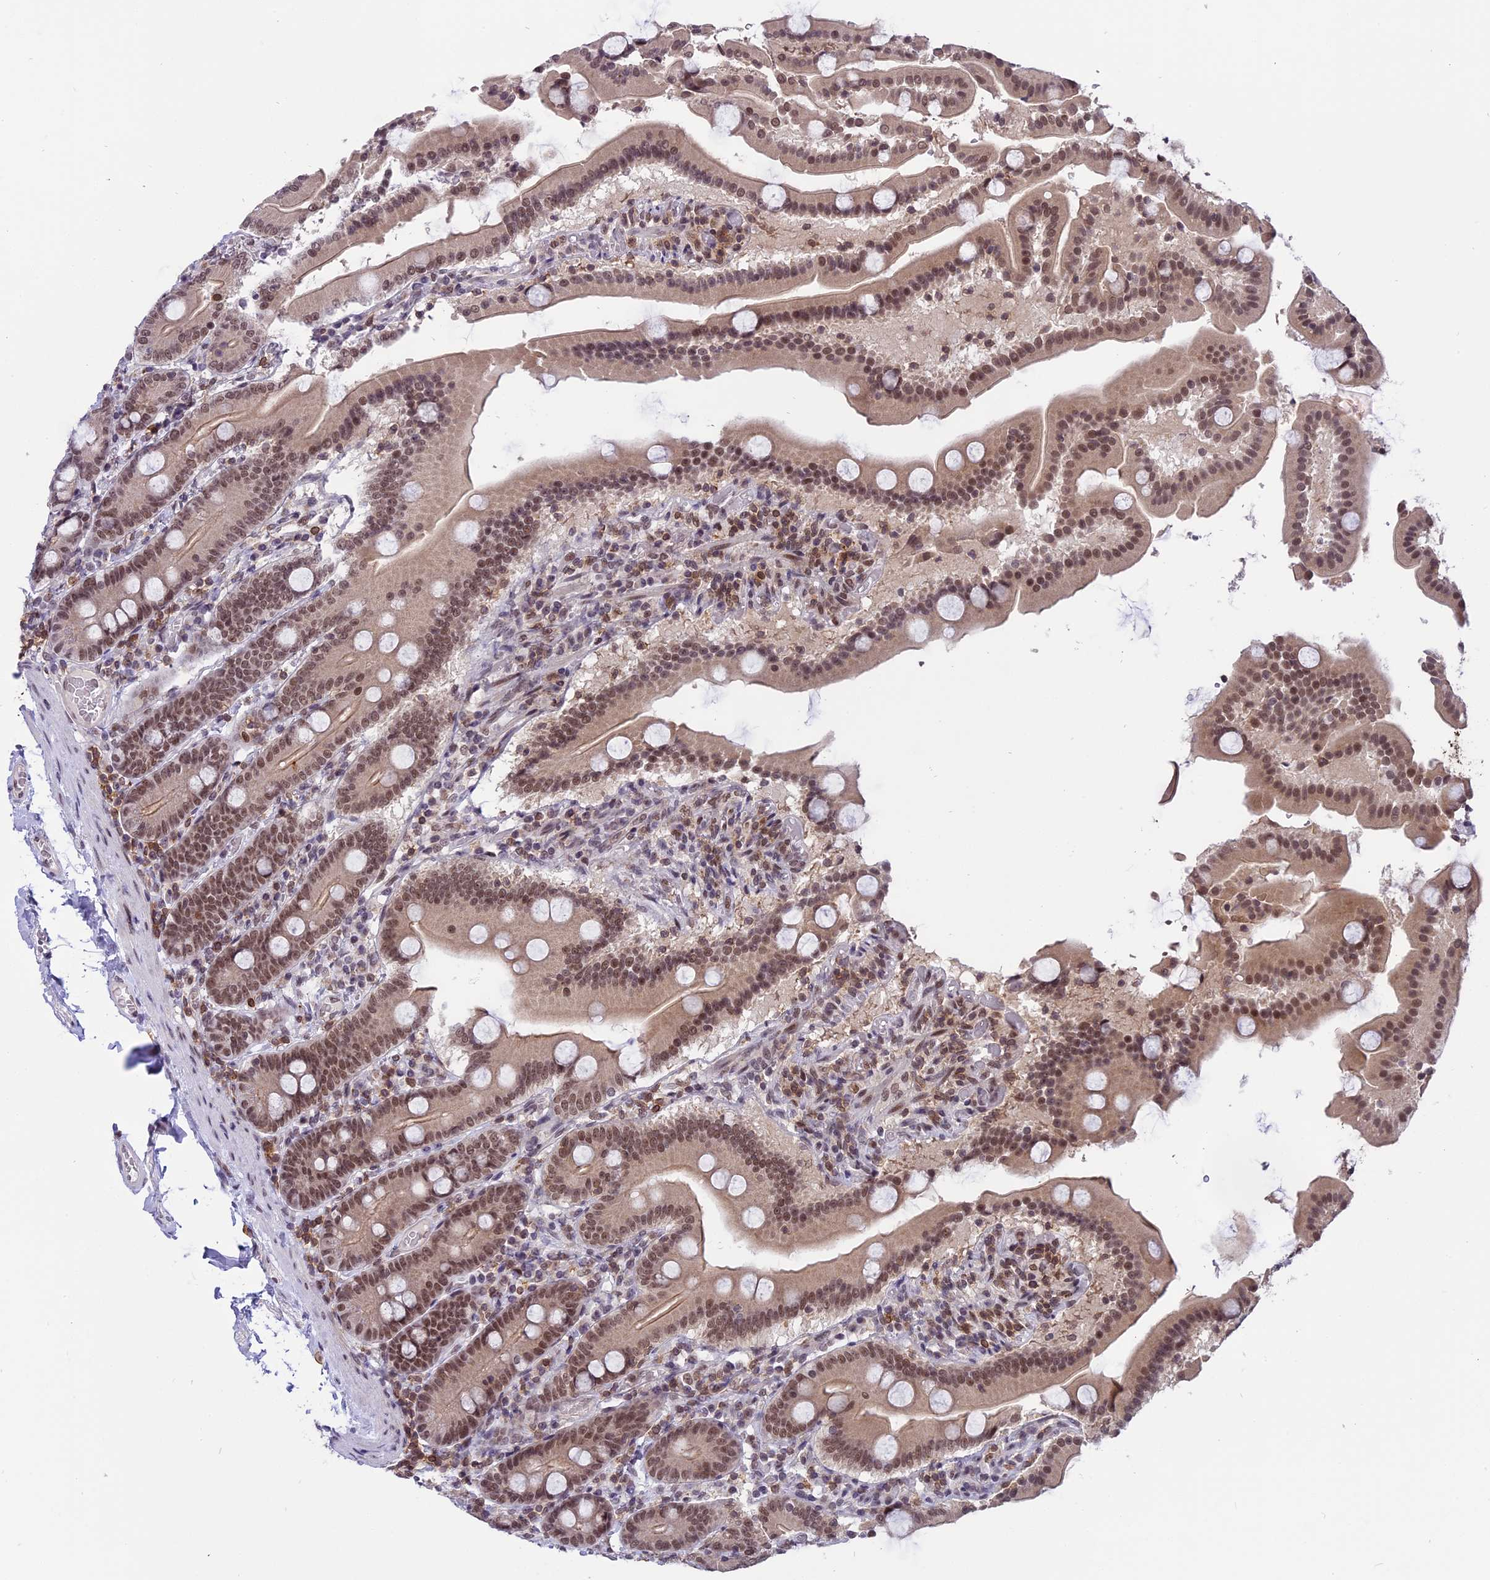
{"staining": {"intensity": "moderate", "quantity": ">75%", "location": "nuclear"}, "tissue": "duodenum", "cell_type": "Glandular cells", "image_type": "normal", "snomed": [{"axis": "morphology", "description": "Normal tissue, NOS"}, {"axis": "topography", "description": "Duodenum"}], "caption": "An image showing moderate nuclear staining in about >75% of glandular cells in unremarkable duodenum, as visualized by brown immunohistochemical staining.", "gene": "TADA3", "patient": {"sex": "male", "age": 55}}